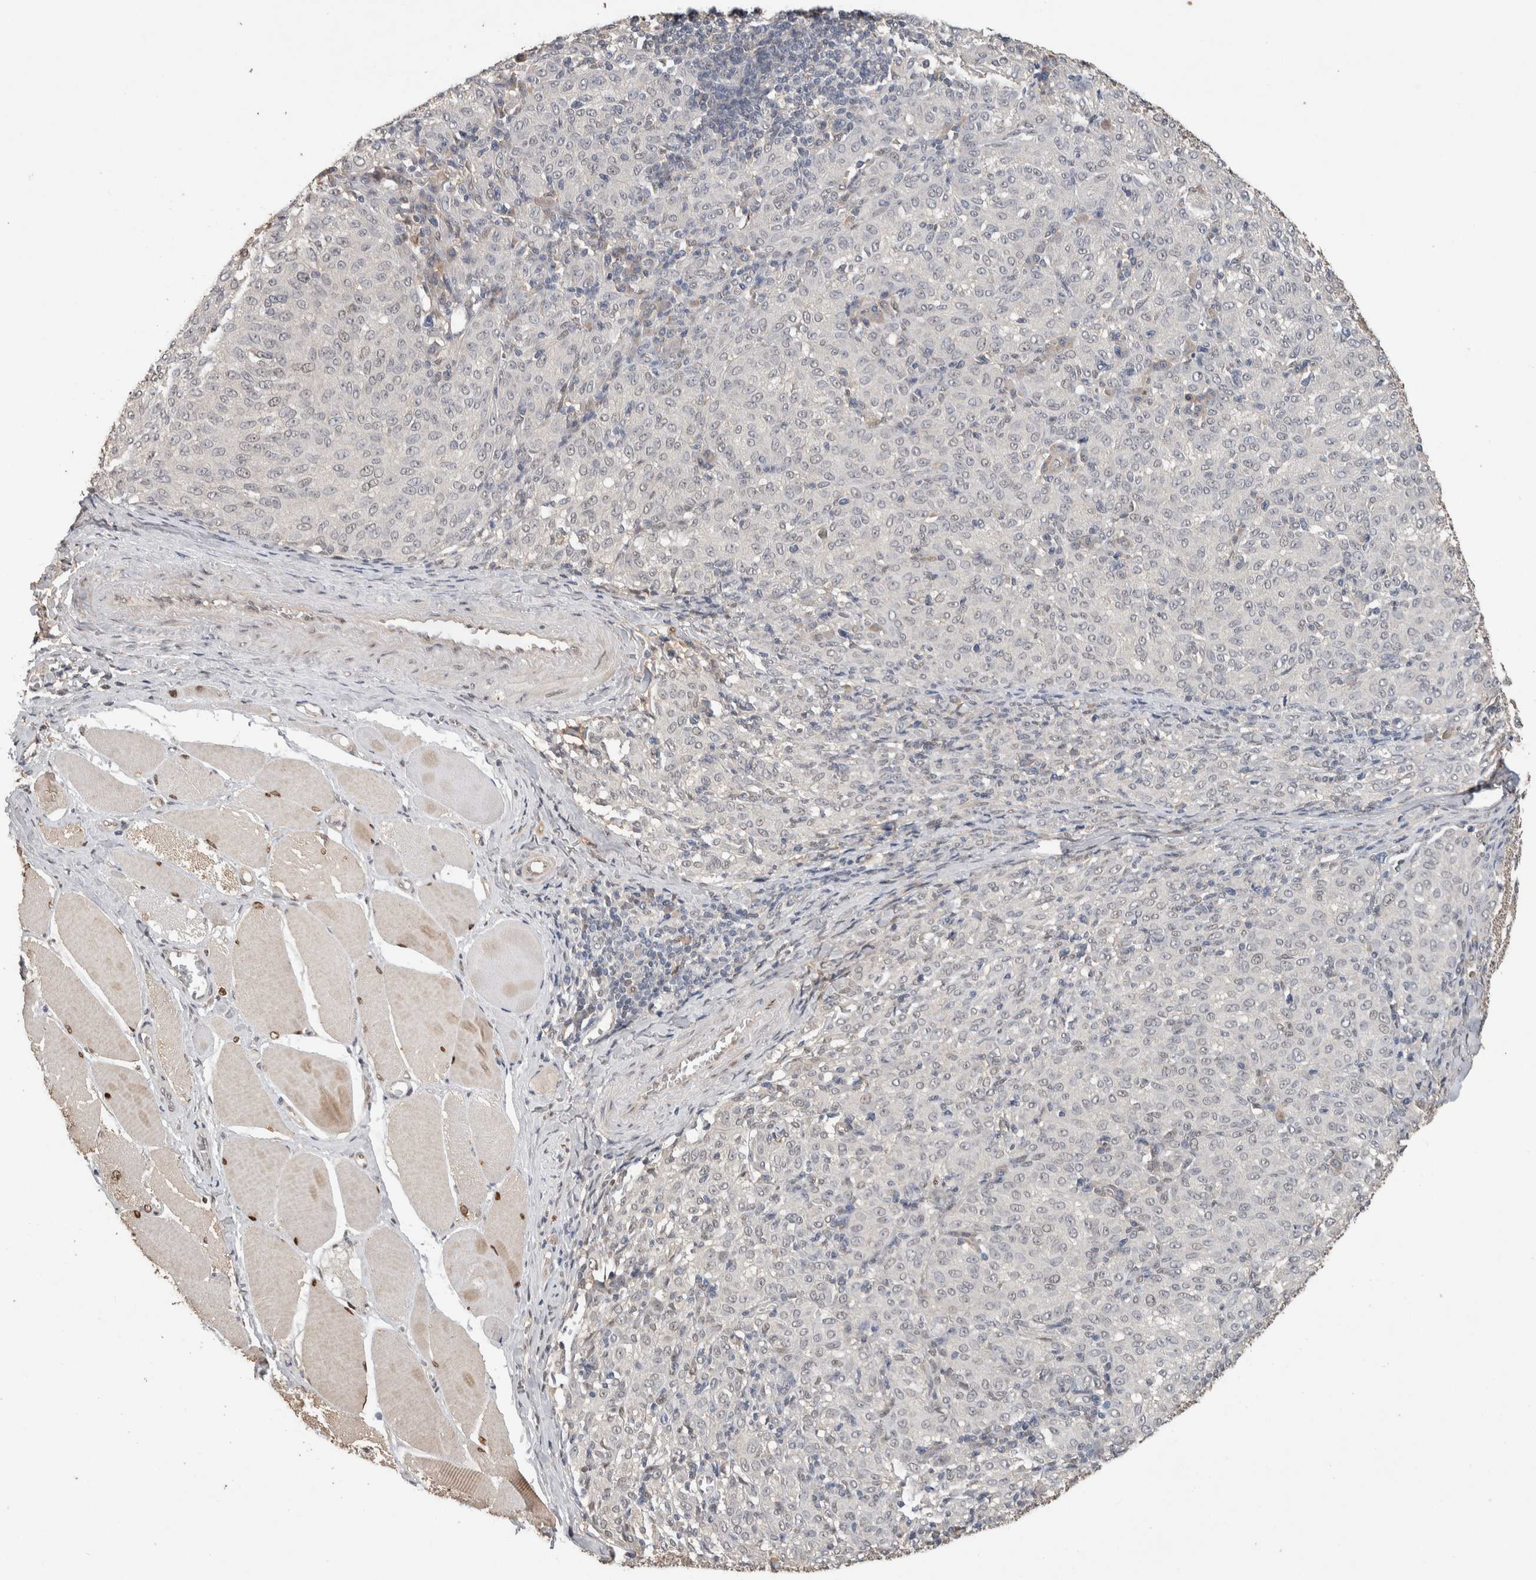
{"staining": {"intensity": "negative", "quantity": "none", "location": "none"}, "tissue": "melanoma", "cell_type": "Tumor cells", "image_type": "cancer", "snomed": [{"axis": "morphology", "description": "Malignant melanoma, NOS"}, {"axis": "topography", "description": "Skin"}], "caption": "Protein analysis of melanoma shows no significant staining in tumor cells.", "gene": "CYSRT1", "patient": {"sex": "female", "age": 72}}